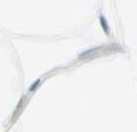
{"staining": {"intensity": "negative", "quantity": "none", "location": "none"}, "tissue": "adipose tissue", "cell_type": "Adipocytes", "image_type": "normal", "snomed": [{"axis": "morphology", "description": "Normal tissue, NOS"}, {"axis": "topography", "description": "Breast"}, {"axis": "topography", "description": "Adipose tissue"}], "caption": "Adipocytes are negative for brown protein staining in unremarkable adipose tissue. (DAB IHC visualized using brightfield microscopy, high magnification).", "gene": "TSPAN1", "patient": {"sex": "female", "age": 25}}